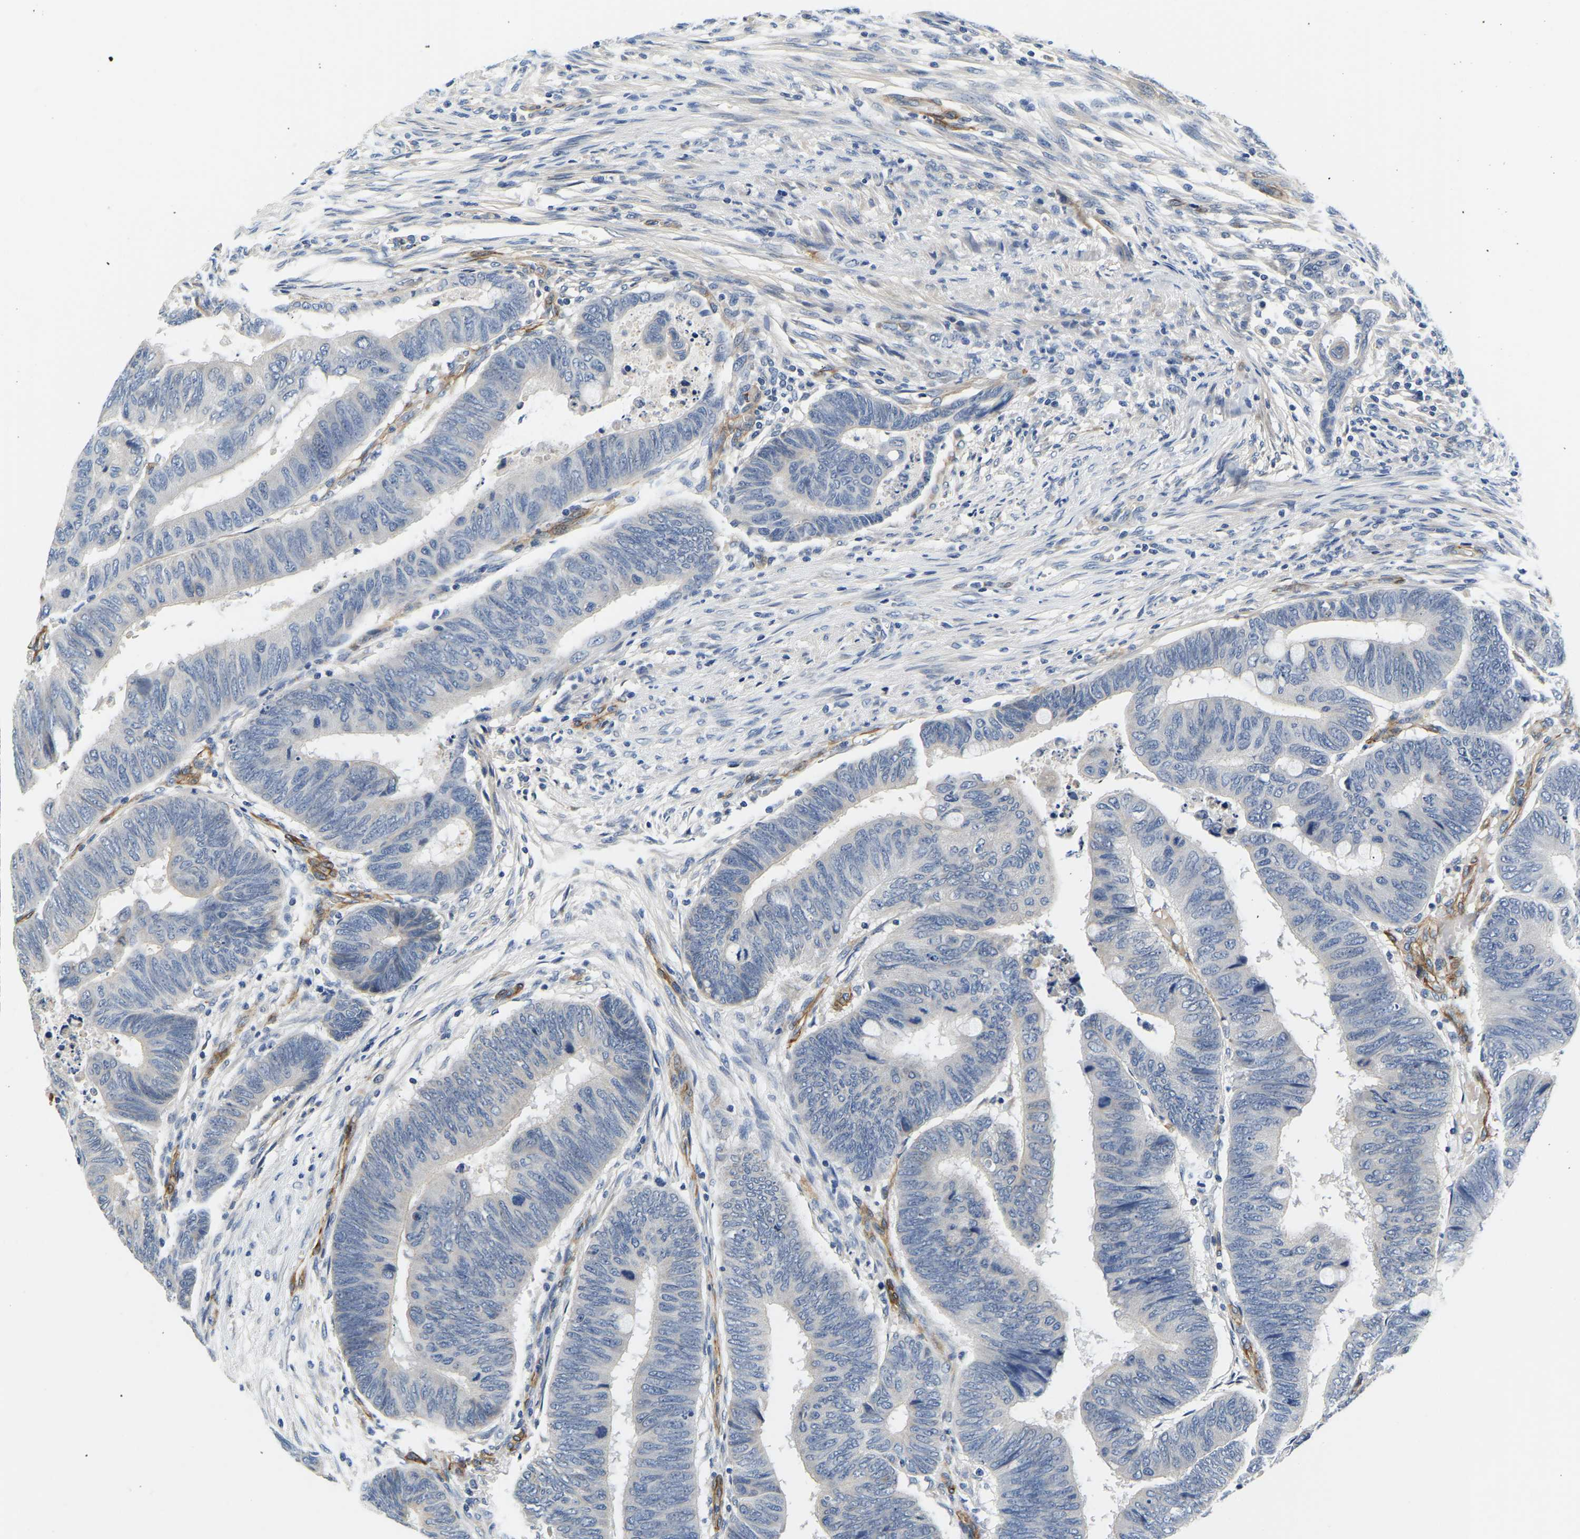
{"staining": {"intensity": "negative", "quantity": "none", "location": "none"}, "tissue": "colorectal cancer", "cell_type": "Tumor cells", "image_type": "cancer", "snomed": [{"axis": "morphology", "description": "Normal tissue, NOS"}, {"axis": "morphology", "description": "Adenocarcinoma, NOS"}, {"axis": "topography", "description": "Rectum"}, {"axis": "topography", "description": "Peripheral nerve tissue"}], "caption": "Immunohistochemistry micrograph of colorectal cancer (adenocarcinoma) stained for a protein (brown), which exhibits no staining in tumor cells.", "gene": "LIAS", "patient": {"sex": "male", "age": 92}}